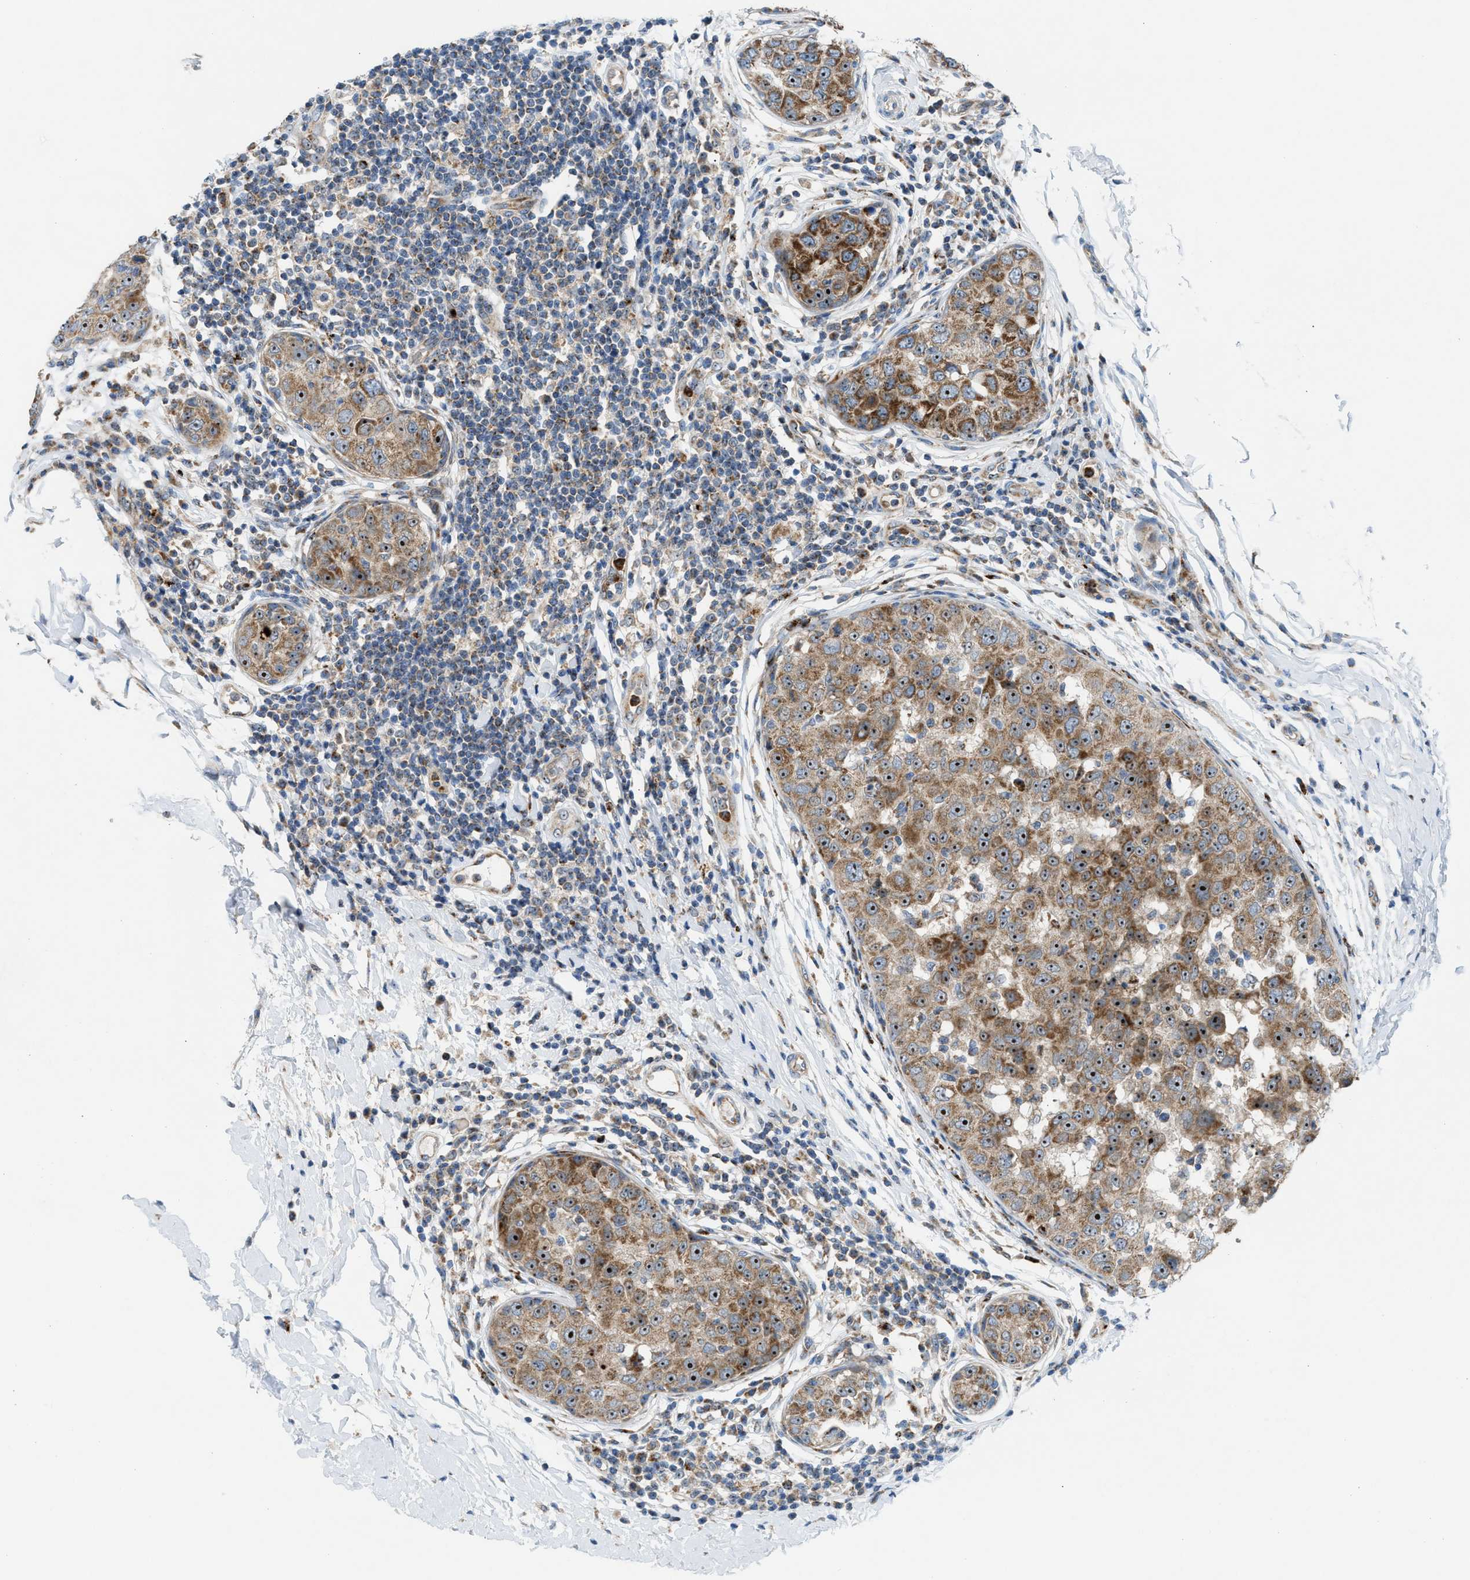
{"staining": {"intensity": "moderate", "quantity": ">75%", "location": "cytoplasmic/membranous,nuclear"}, "tissue": "breast cancer", "cell_type": "Tumor cells", "image_type": "cancer", "snomed": [{"axis": "morphology", "description": "Duct carcinoma"}, {"axis": "topography", "description": "Breast"}], "caption": "Immunohistochemical staining of human breast cancer (infiltrating ductal carcinoma) exhibits medium levels of moderate cytoplasmic/membranous and nuclear protein positivity in about >75% of tumor cells.", "gene": "TPH1", "patient": {"sex": "female", "age": 27}}